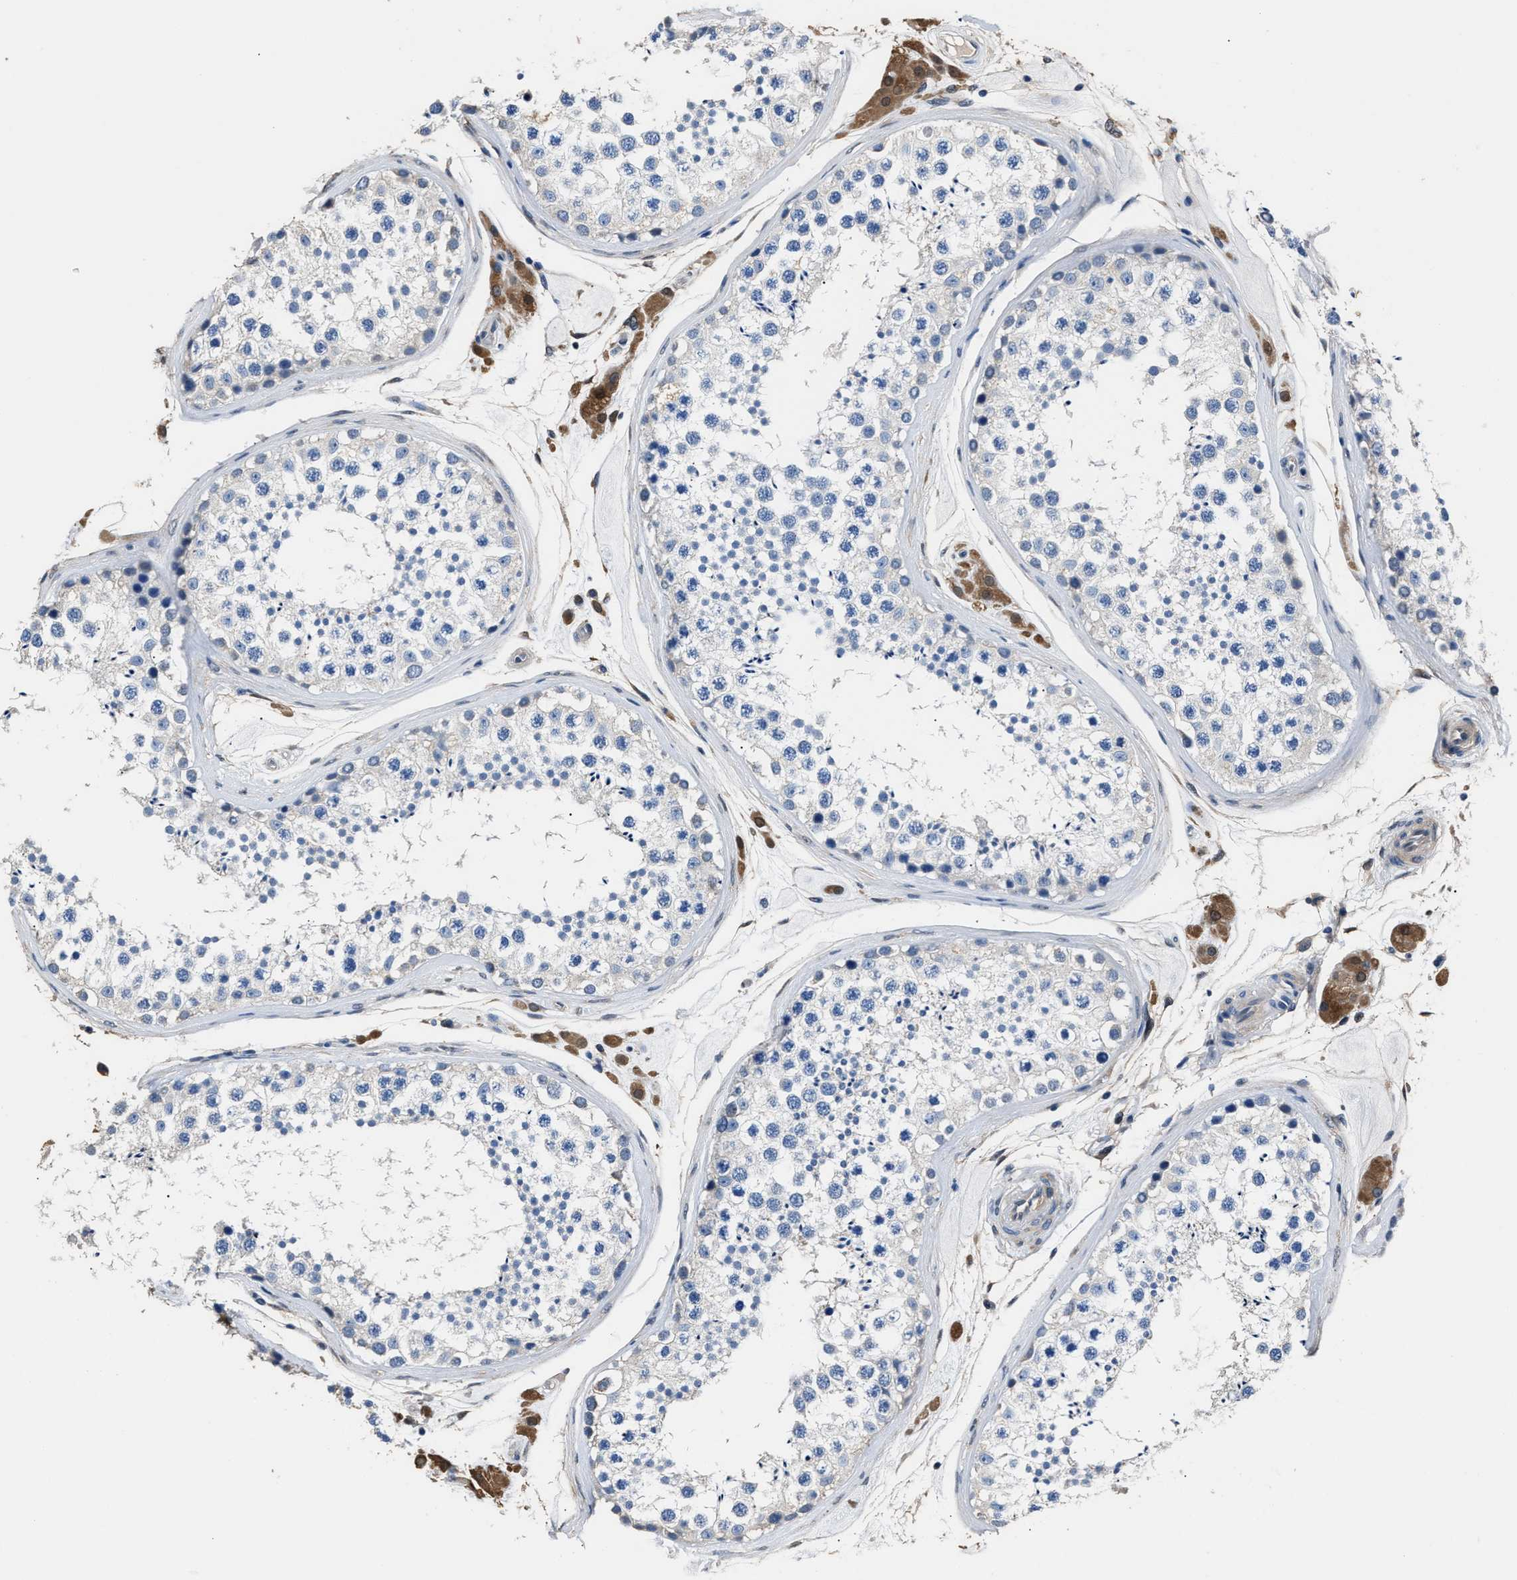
{"staining": {"intensity": "negative", "quantity": "none", "location": "none"}, "tissue": "testis", "cell_type": "Cells in seminiferous ducts", "image_type": "normal", "snomed": [{"axis": "morphology", "description": "Normal tissue, NOS"}, {"axis": "topography", "description": "Testis"}], "caption": "Cells in seminiferous ducts show no significant protein positivity in unremarkable testis. (DAB immunohistochemistry (IHC), high magnification).", "gene": "GSTP1", "patient": {"sex": "male", "age": 46}}